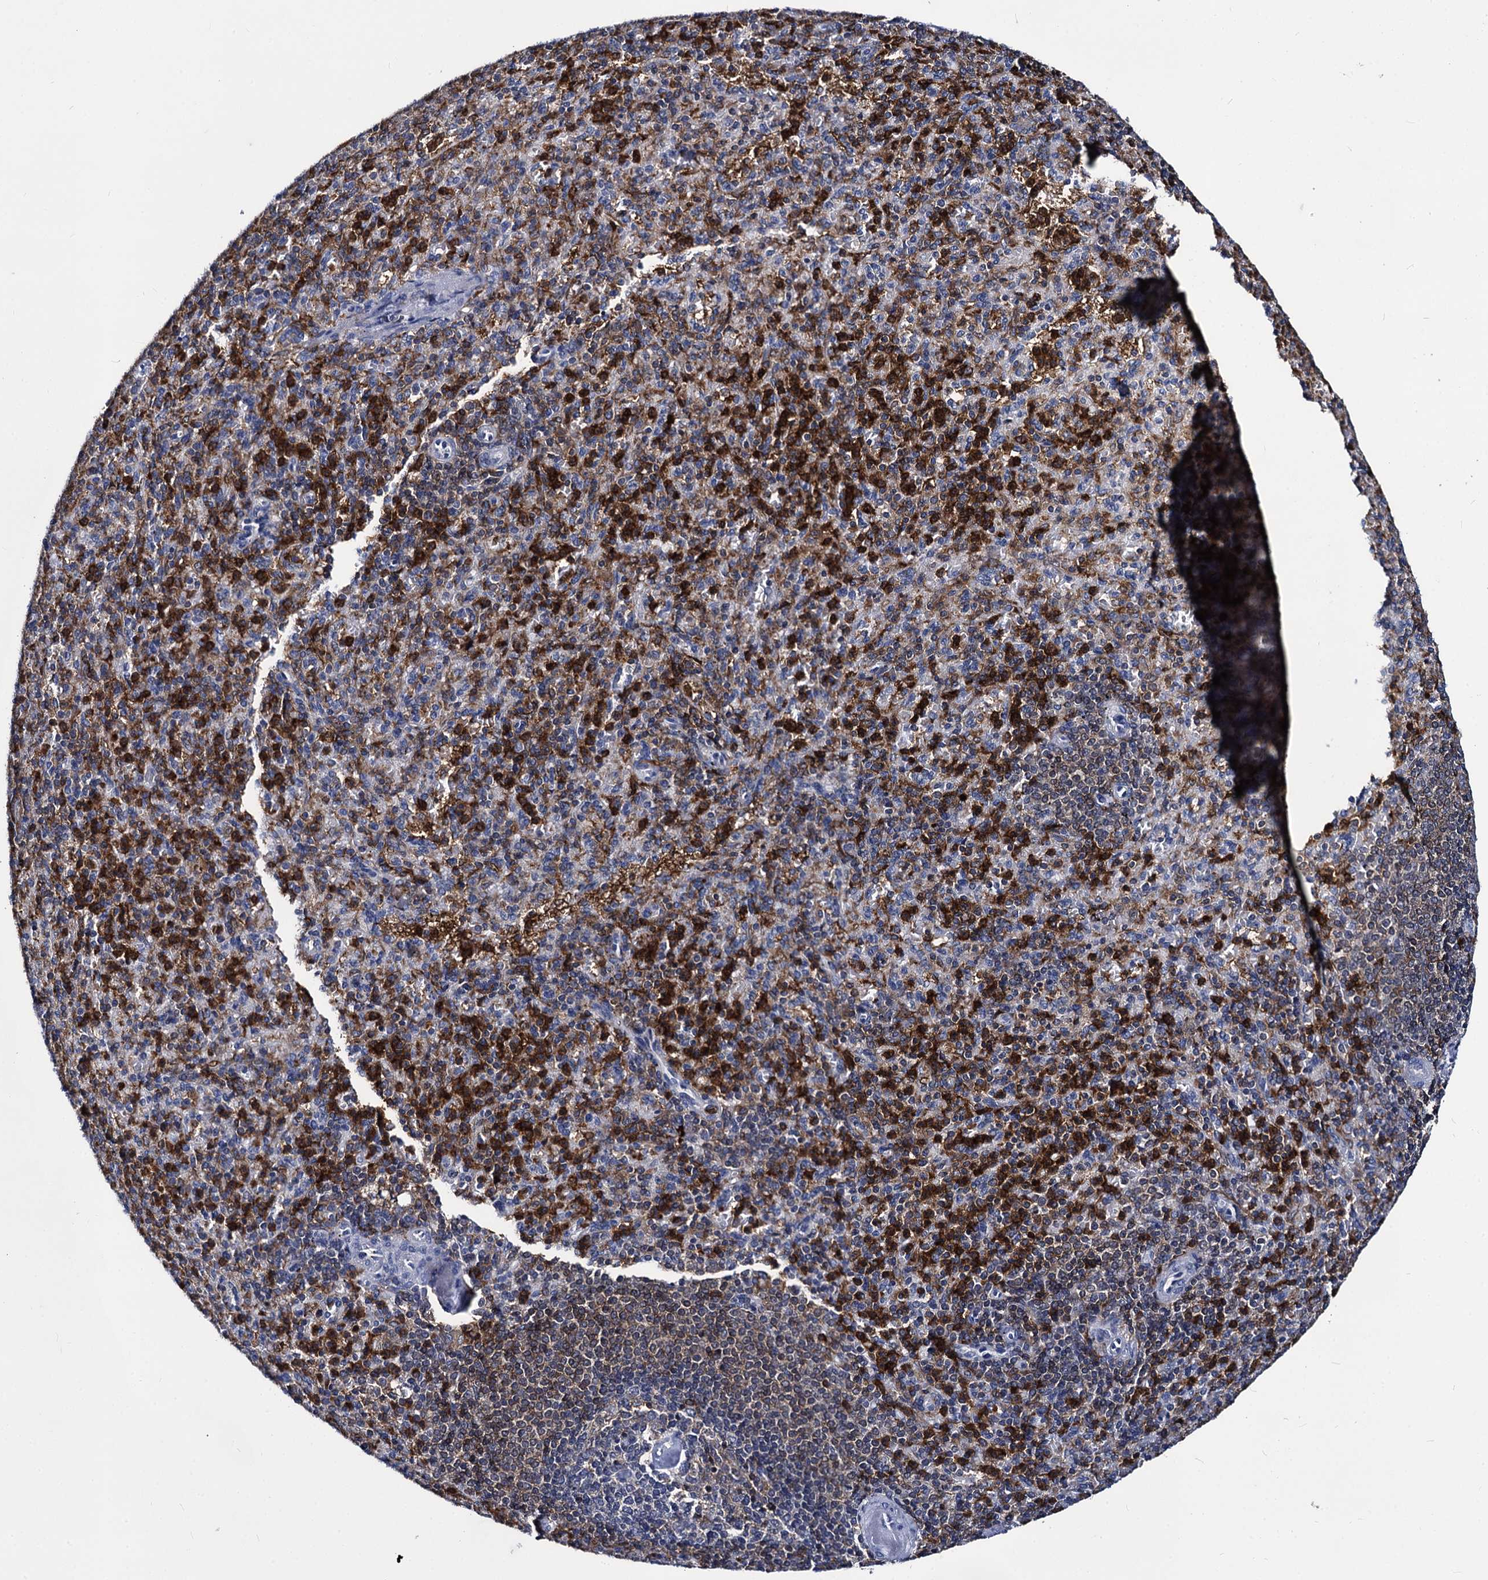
{"staining": {"intensity": "strong", "quantity": "25%-75%", "location": "cytoplasmic/membranous"}, "tissue": "spleen", "cell_type": "Cells in red pulp", "image_type": "normal", "snomed": [{"axis": "morphology", "description": "Normal tissue, NOS"}, {"axis": "topography", "description": "Spleen"}], "caption": "Immunohistochemistry micrograph of unremarkable spleen stained for a protein (brown), which reveals high levels of strong cytoplasmic/membranous expression in about 25%-75% of cells in red pulp.", "gene": "RHOG", "patient": {"sex": "female", "age": 74}}